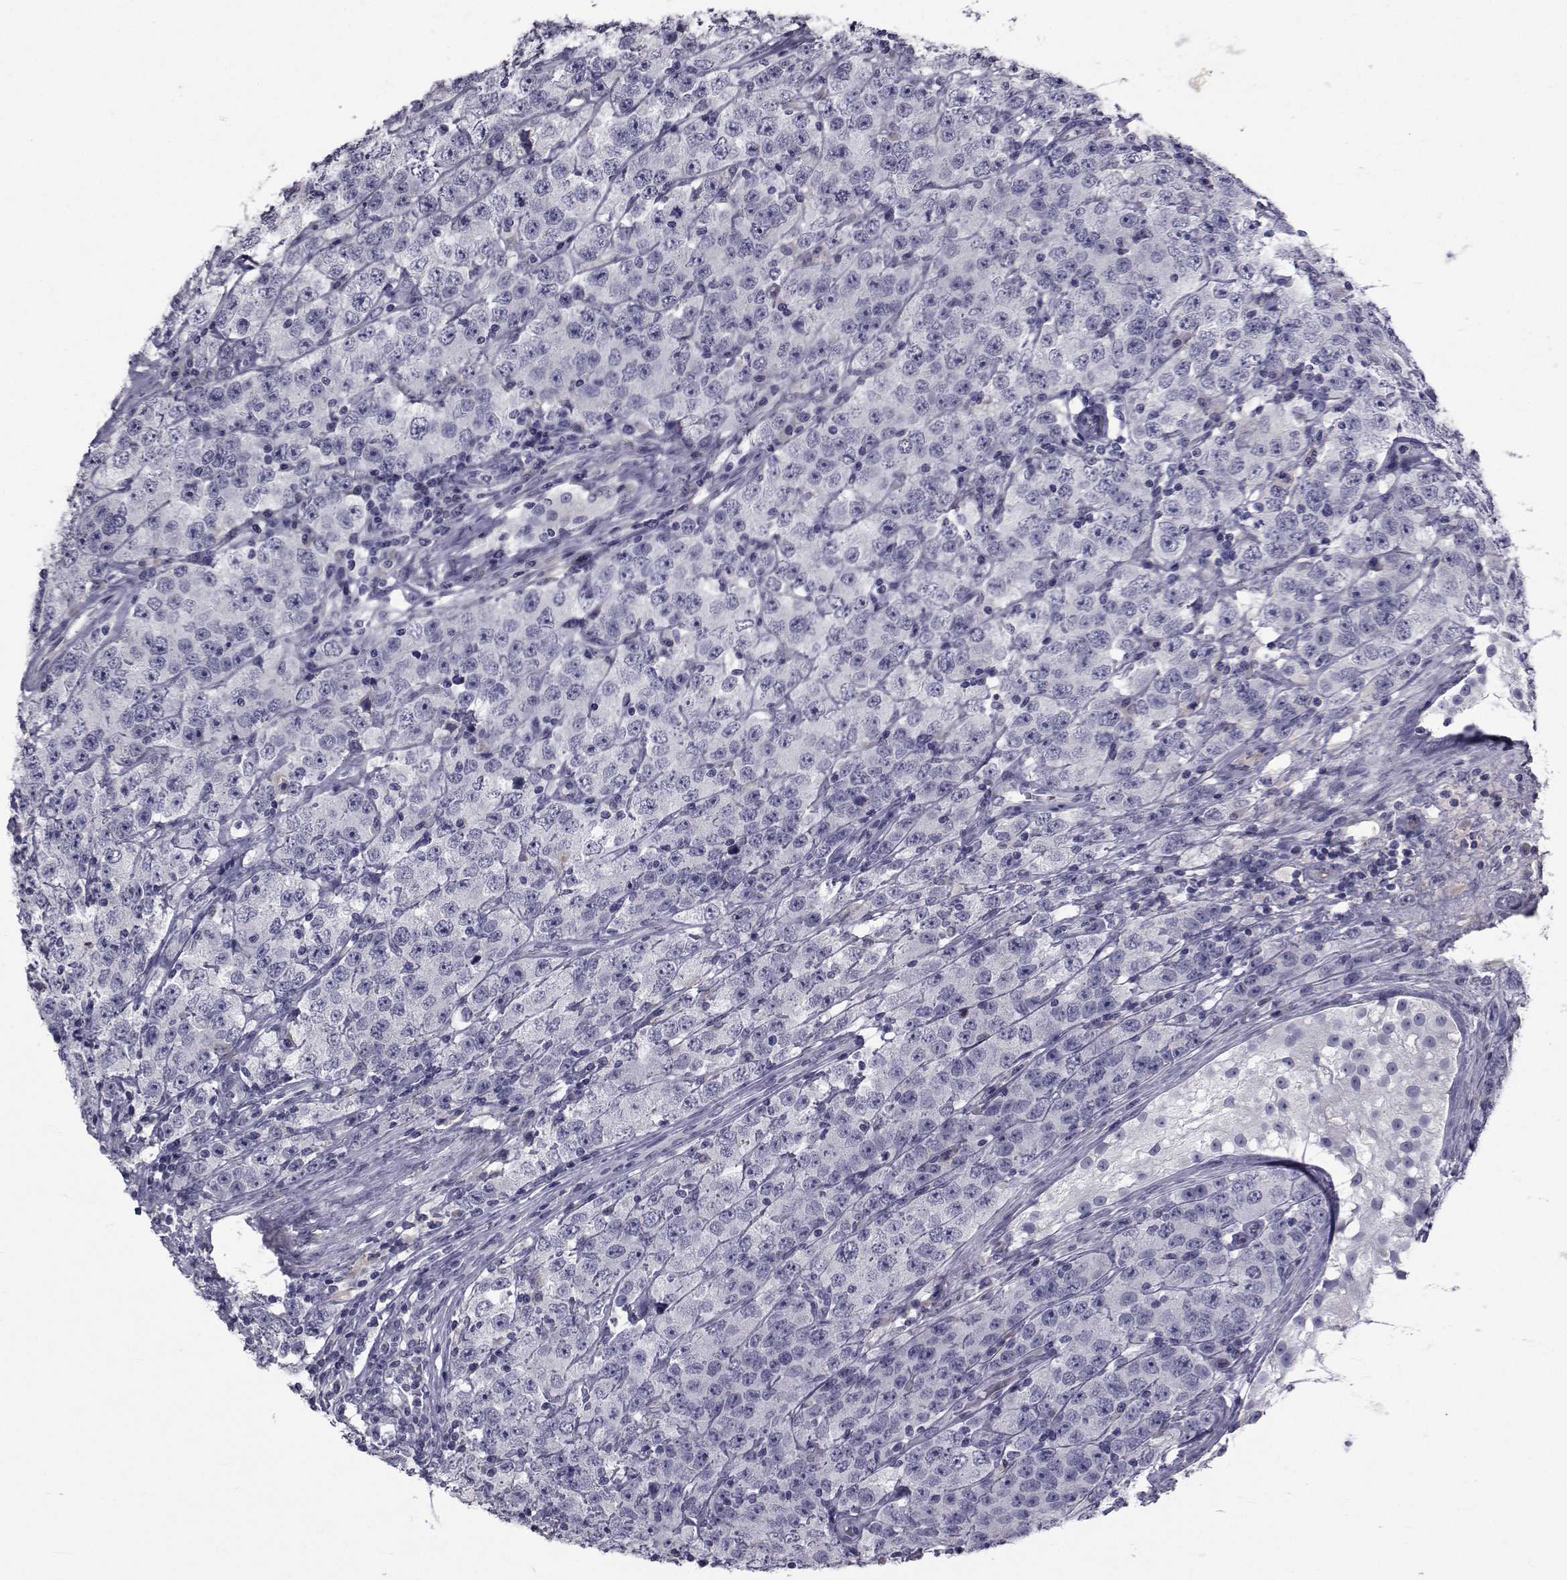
{"staining": {"intensity": "negative", "quantity": "none", "location": "none"}, "tissue": "testis cancer", "cell_type": "Tumor cells", "image_type": "cancer", "snomed": [{"axis": "morphology", "description": "Seminoma, NOS"}, {"axis": "topography", "description": "Testis"}], "caption": "IHC photomicrograph of neoplastic tissue: testis cancer stained with DAB (3,3'-diaminobenzidine) exhibits no significant protein expression in tumor cells.", "gene": "PAX2", "patient": {"sex": "male", "age": 52}}